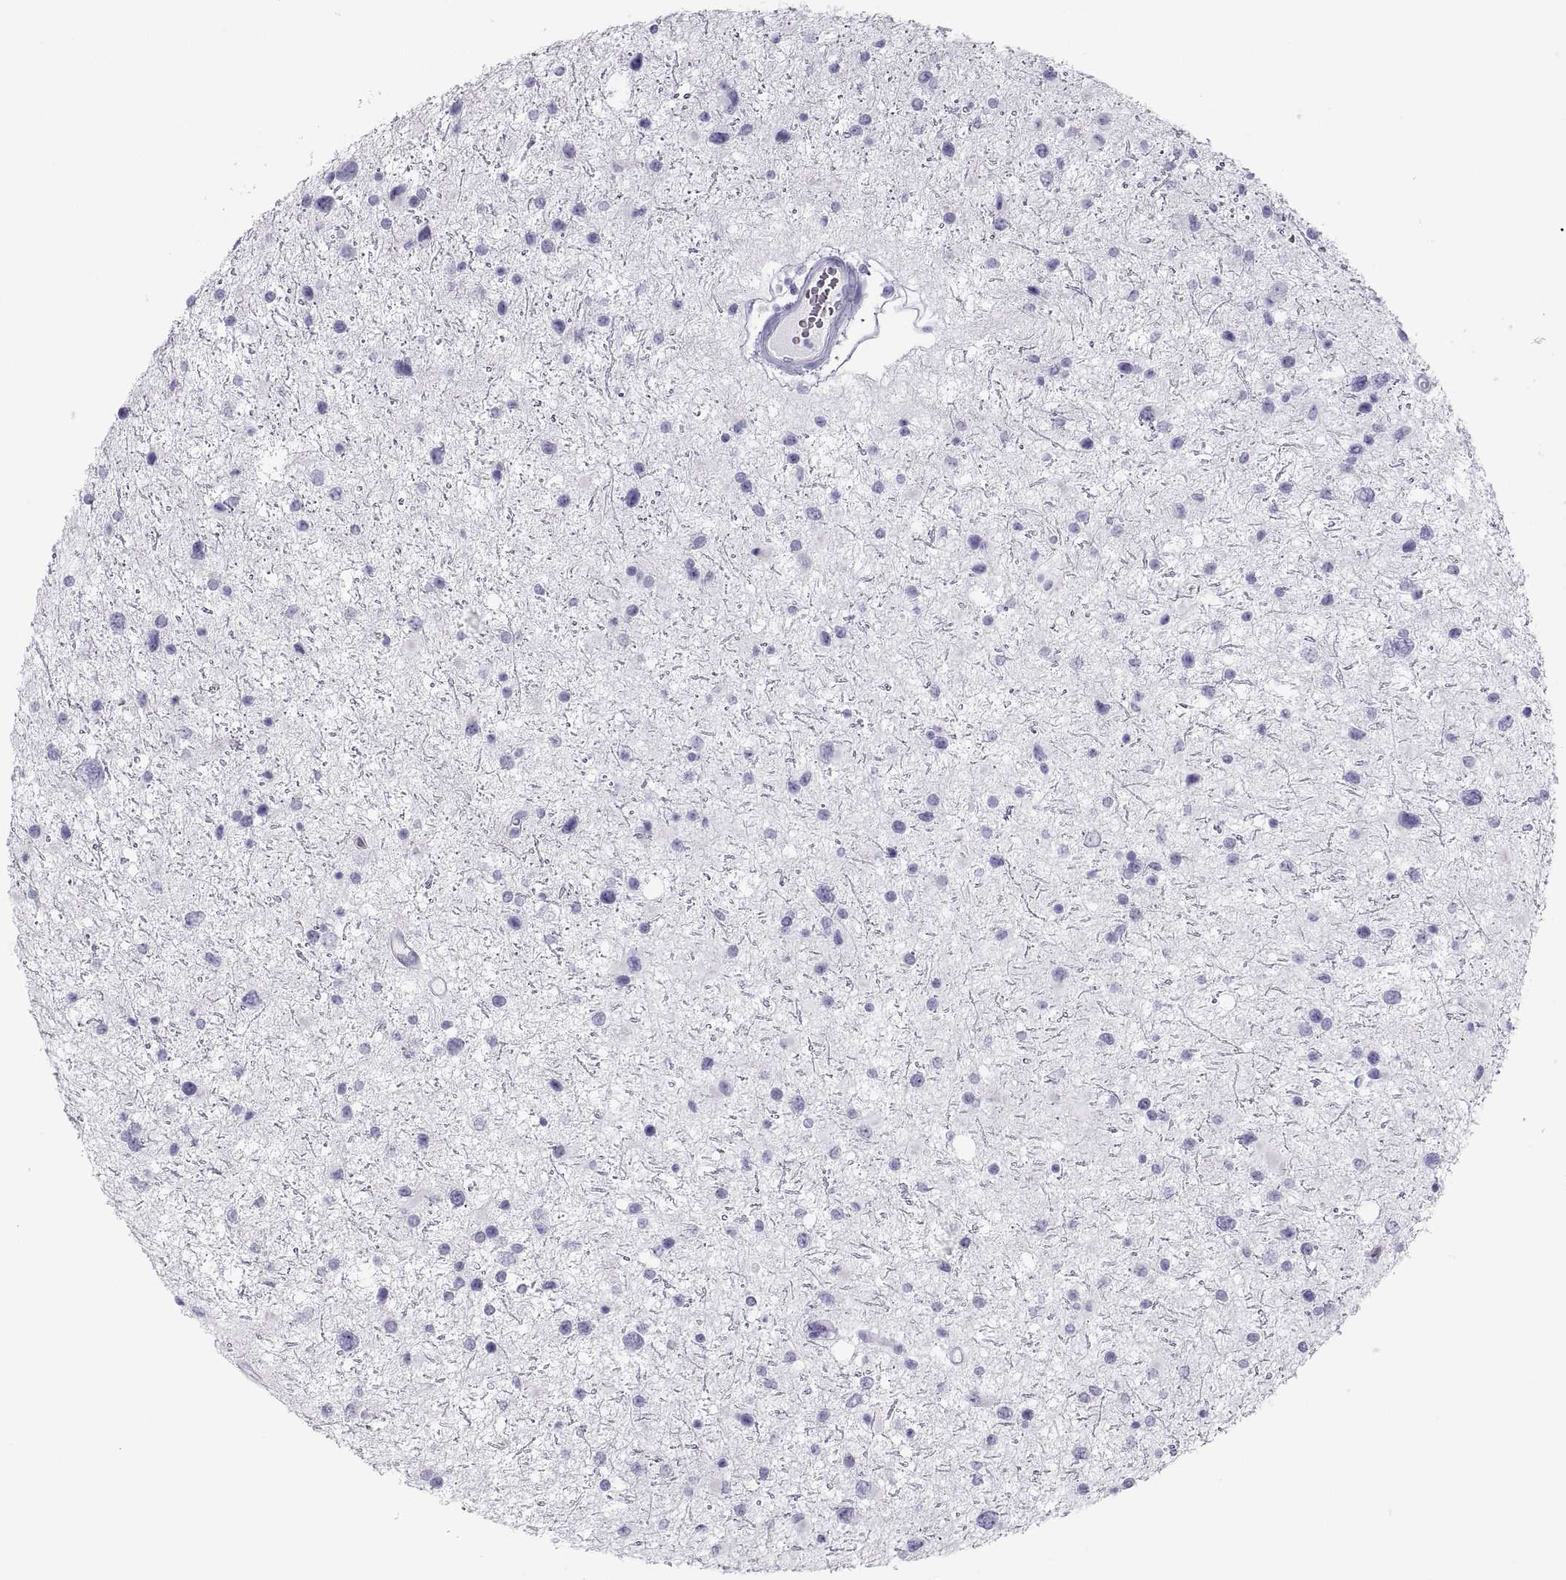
{"staining": {"intensity": "negative", "quantity": "none", "location": "none"}, "tissue": "glioma", "cell_type": "Tumor cells", "image_type": "cancer", "snomed": [{"axis": "morphology", "description": "Glioma, malignant, Low grade"}, {"axis": "topography", "description": "Brain"}], "caption": "Human malignant glioma (low-grade) stained for a protein using immunohistochemistry demonstrates no positivity in tumor cells.", "gene": "SEMG1", "patient": {"sex": "female", "age": 32}}